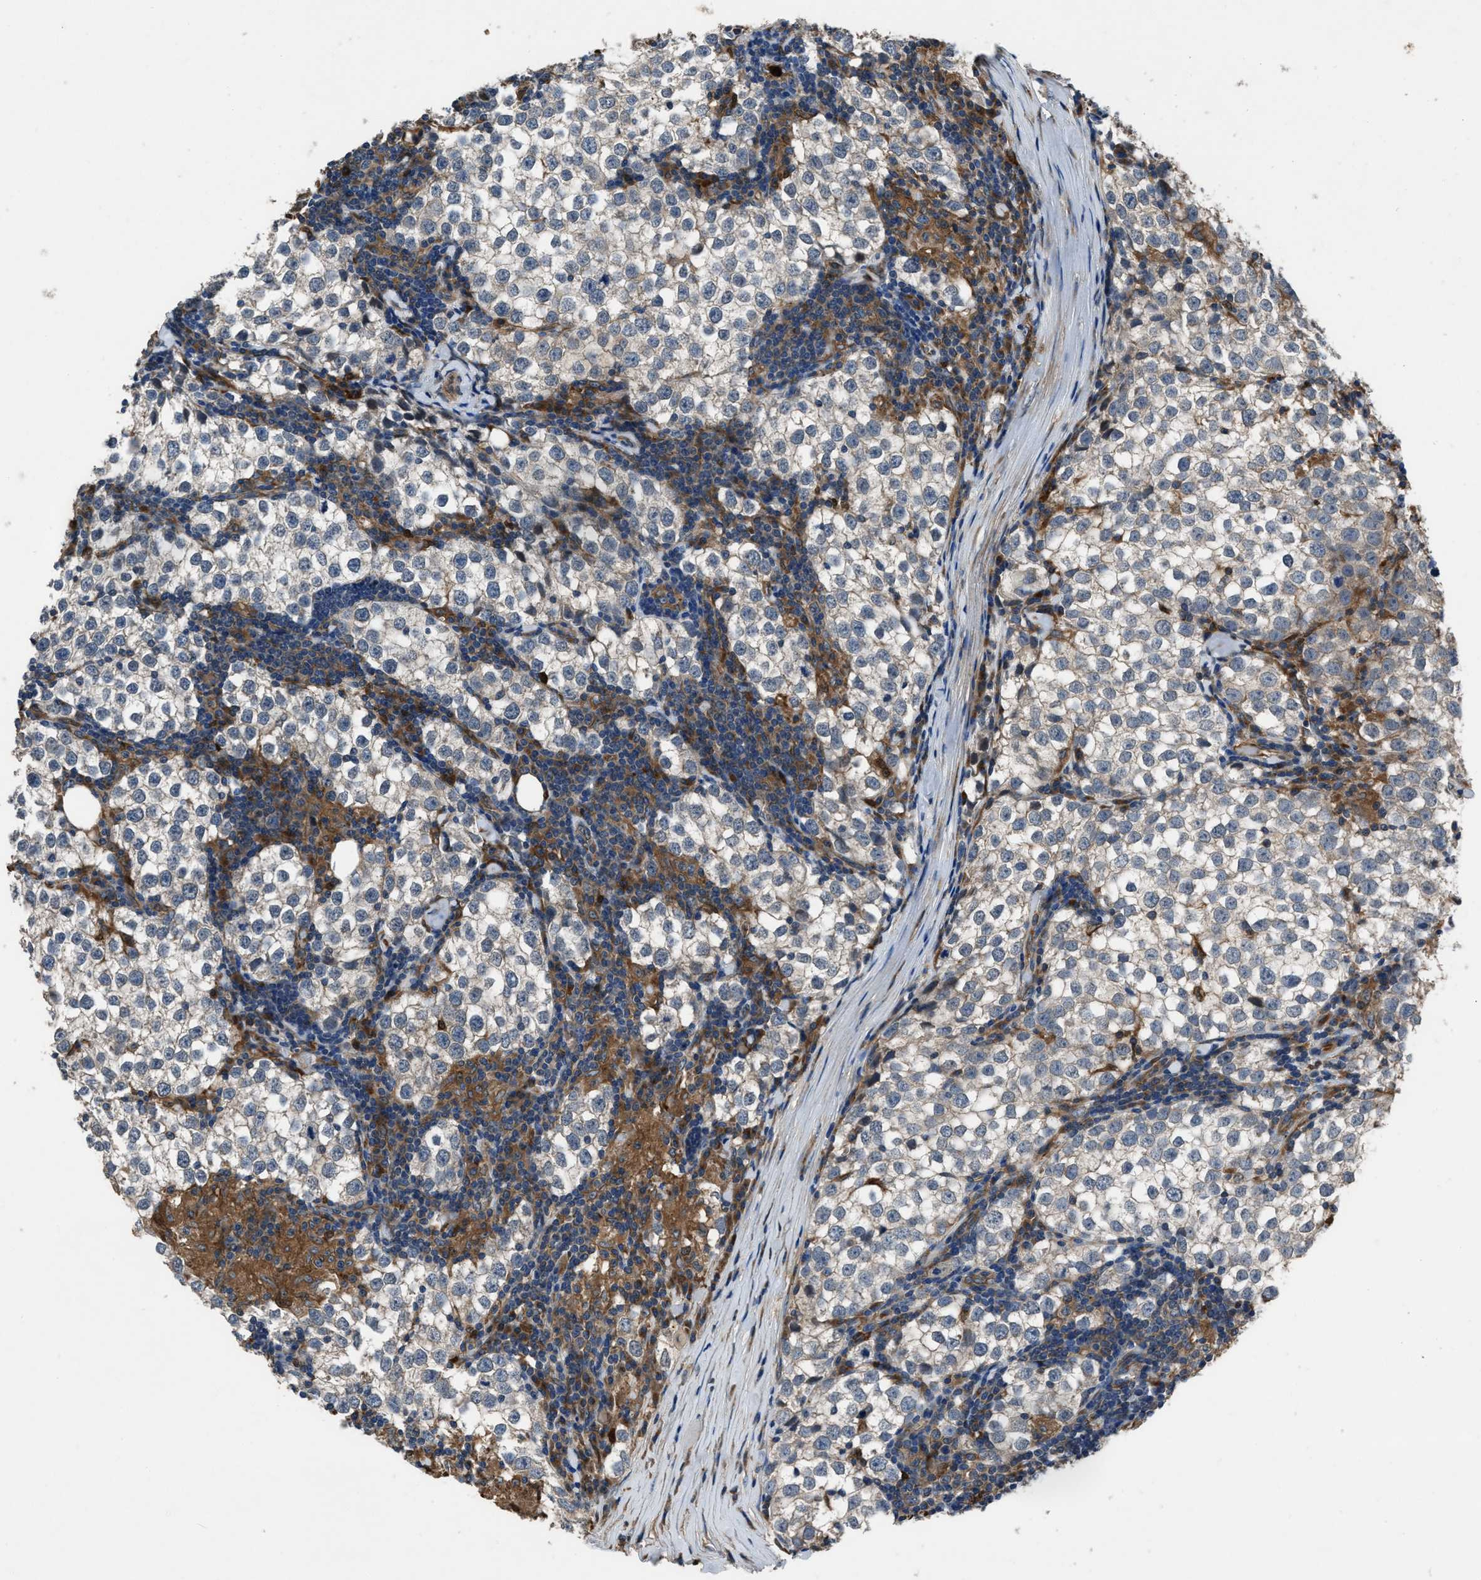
{"staining": {"intensity": "negative", "quantity": "none", "location": "none"}, "tissue": "testis cancer", "cell_type": "Tumor cells", "image_type": "cancer", "snomed": [{"axis": "morphology", "description": "Seminoma, NOS"}, {"axis": "morphology", "description": "Carcinoma, Embryonal, NOS"}, {"axis": "topography", "description": "Testis"}], "caption": "Immunohistochemistry of embryonal carcinoma (testis) displays no expression in tumor cells. (DAB IHC visualized using brightfield microscopy, high magnification).", "gene": "ANGPT1", "patient": {"sex": "male", "age": 36}}